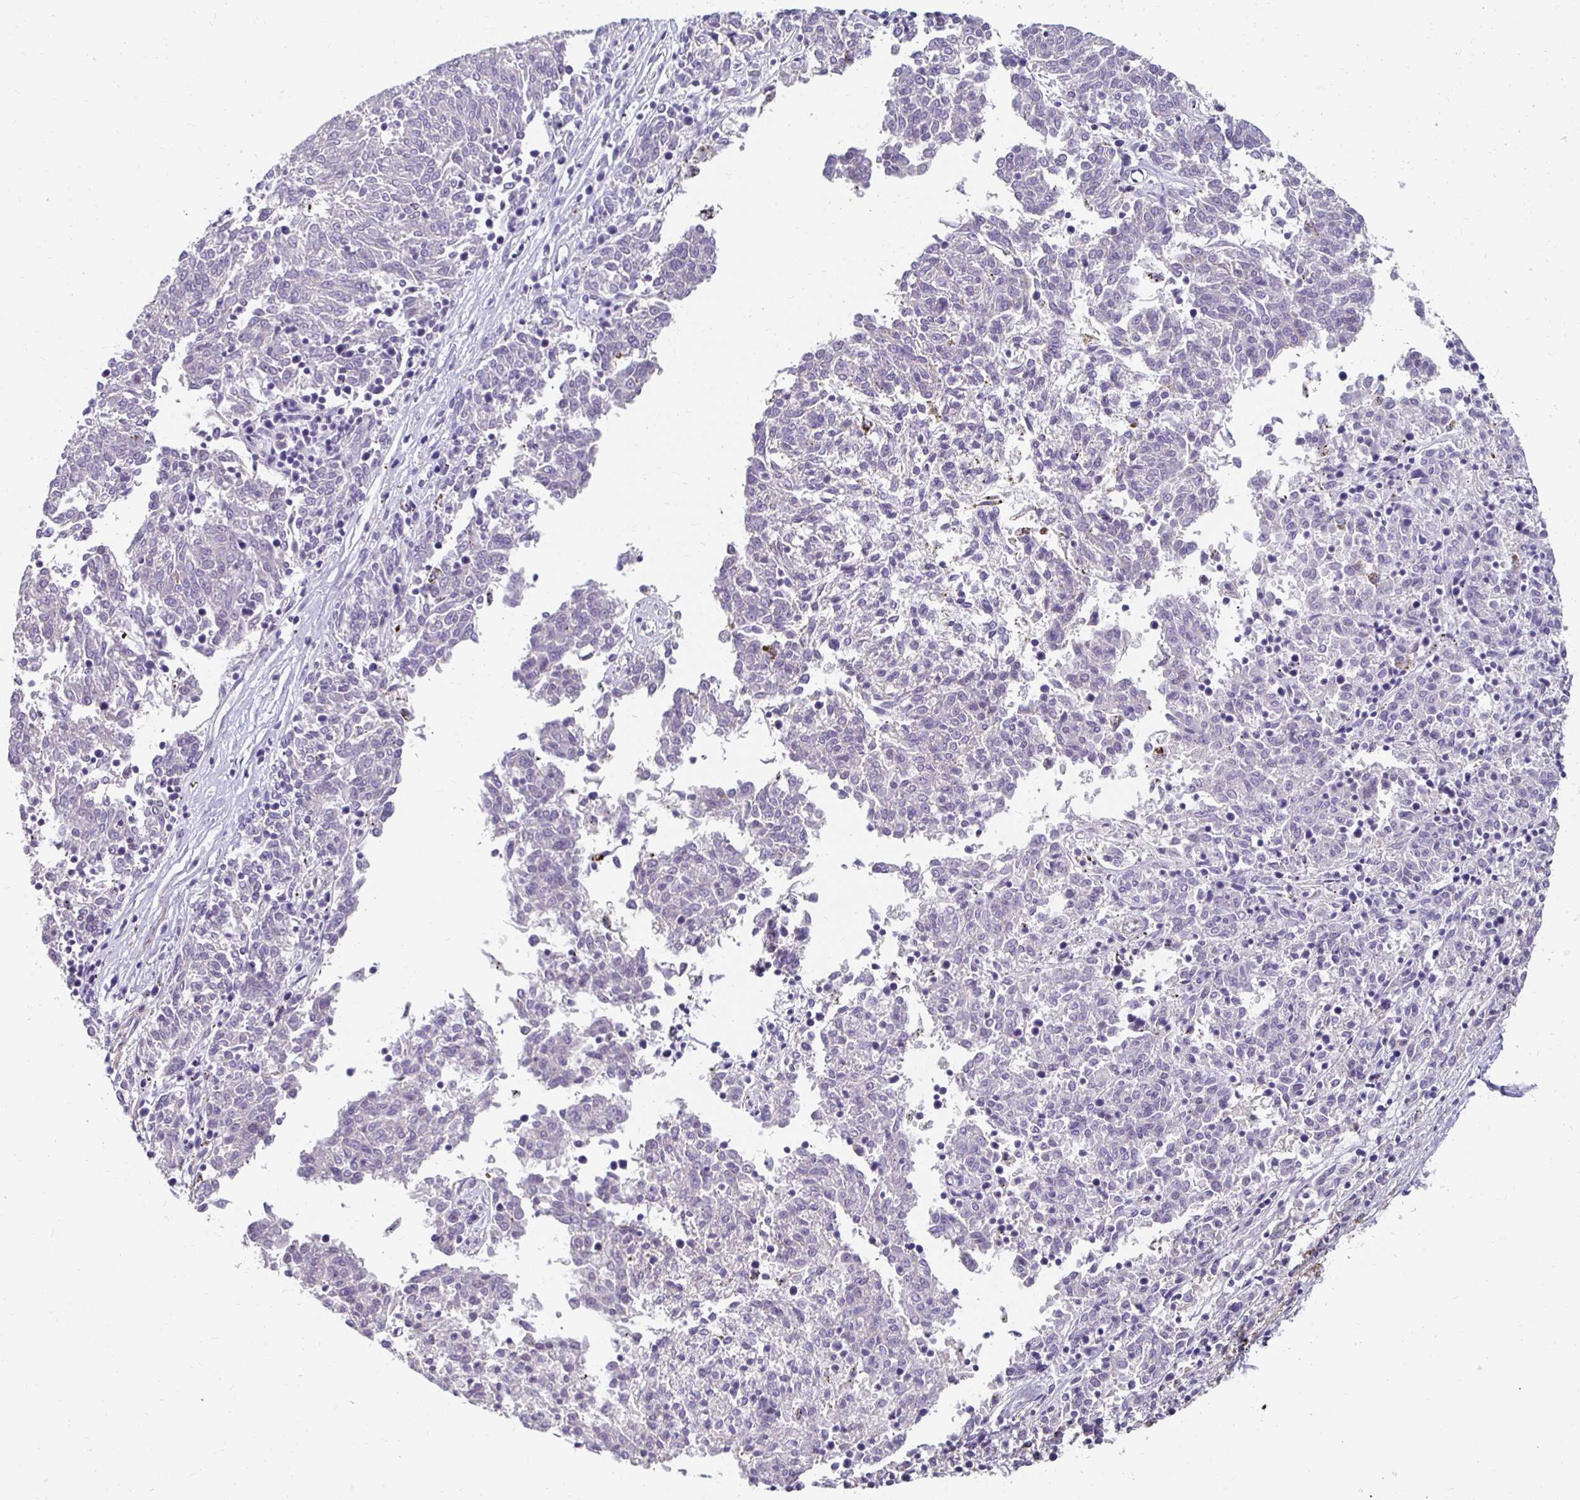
{"staining": {"intensity": "negative", "quantity": "none", "location": "none"}, "tissue": "melanoma", "cell_type": "Tumor cells", "image_type": "cancer", "snomed": [{"axis": "morphology", "description": "Malignant melanoma, NOS"}, {"axis": "topography", "description": "Skin"}], "caption": "IHC photomicrograph of neoplastic tissue: malignant melanoma stained with DAB exhibits no significant protein staining in tumor cells.", "gene": "AKAP6", "patient": {"sex": "female", "age": 72}}